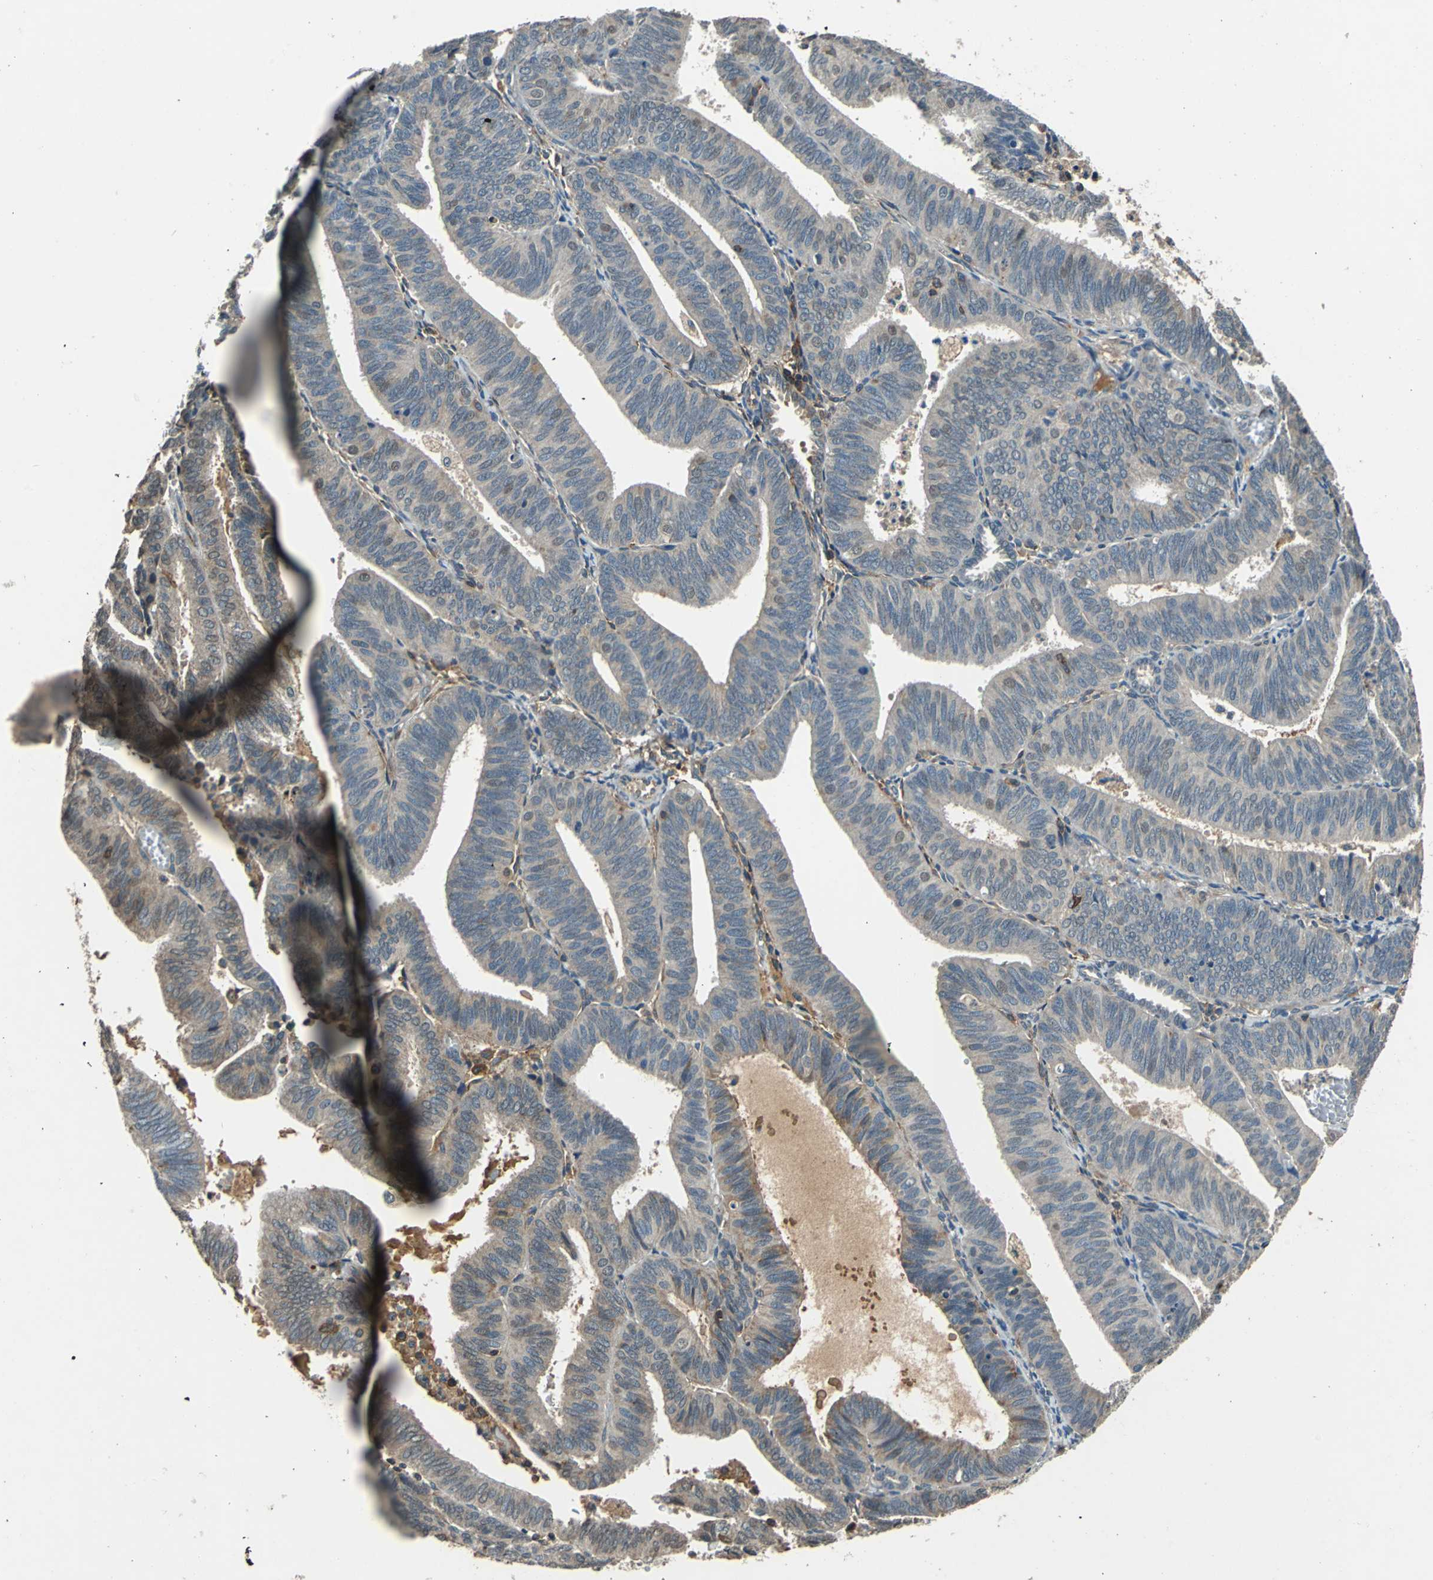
{"staining": {"intensity": "weak", "quantity": ">75%", "location": "cytoplasmic/membranous"}, "tissue": "endometrial cancer", "cell_type": "Tumor cells", "image_type": "cancer", "snomed": [{"axis": "morphology", "description": "Adenocarcinoma, NOS"}, {"axis": "topography", "description": "Uterus"}], "caption": "The micrograph reveals a brown stain indicating the presence of a protein in the cytoplasmic/membranous of tumor cells in endometrial adenocarcinoma.", "gene": "SLC19A2", "patient": {"sex": "female", "age": 60}}